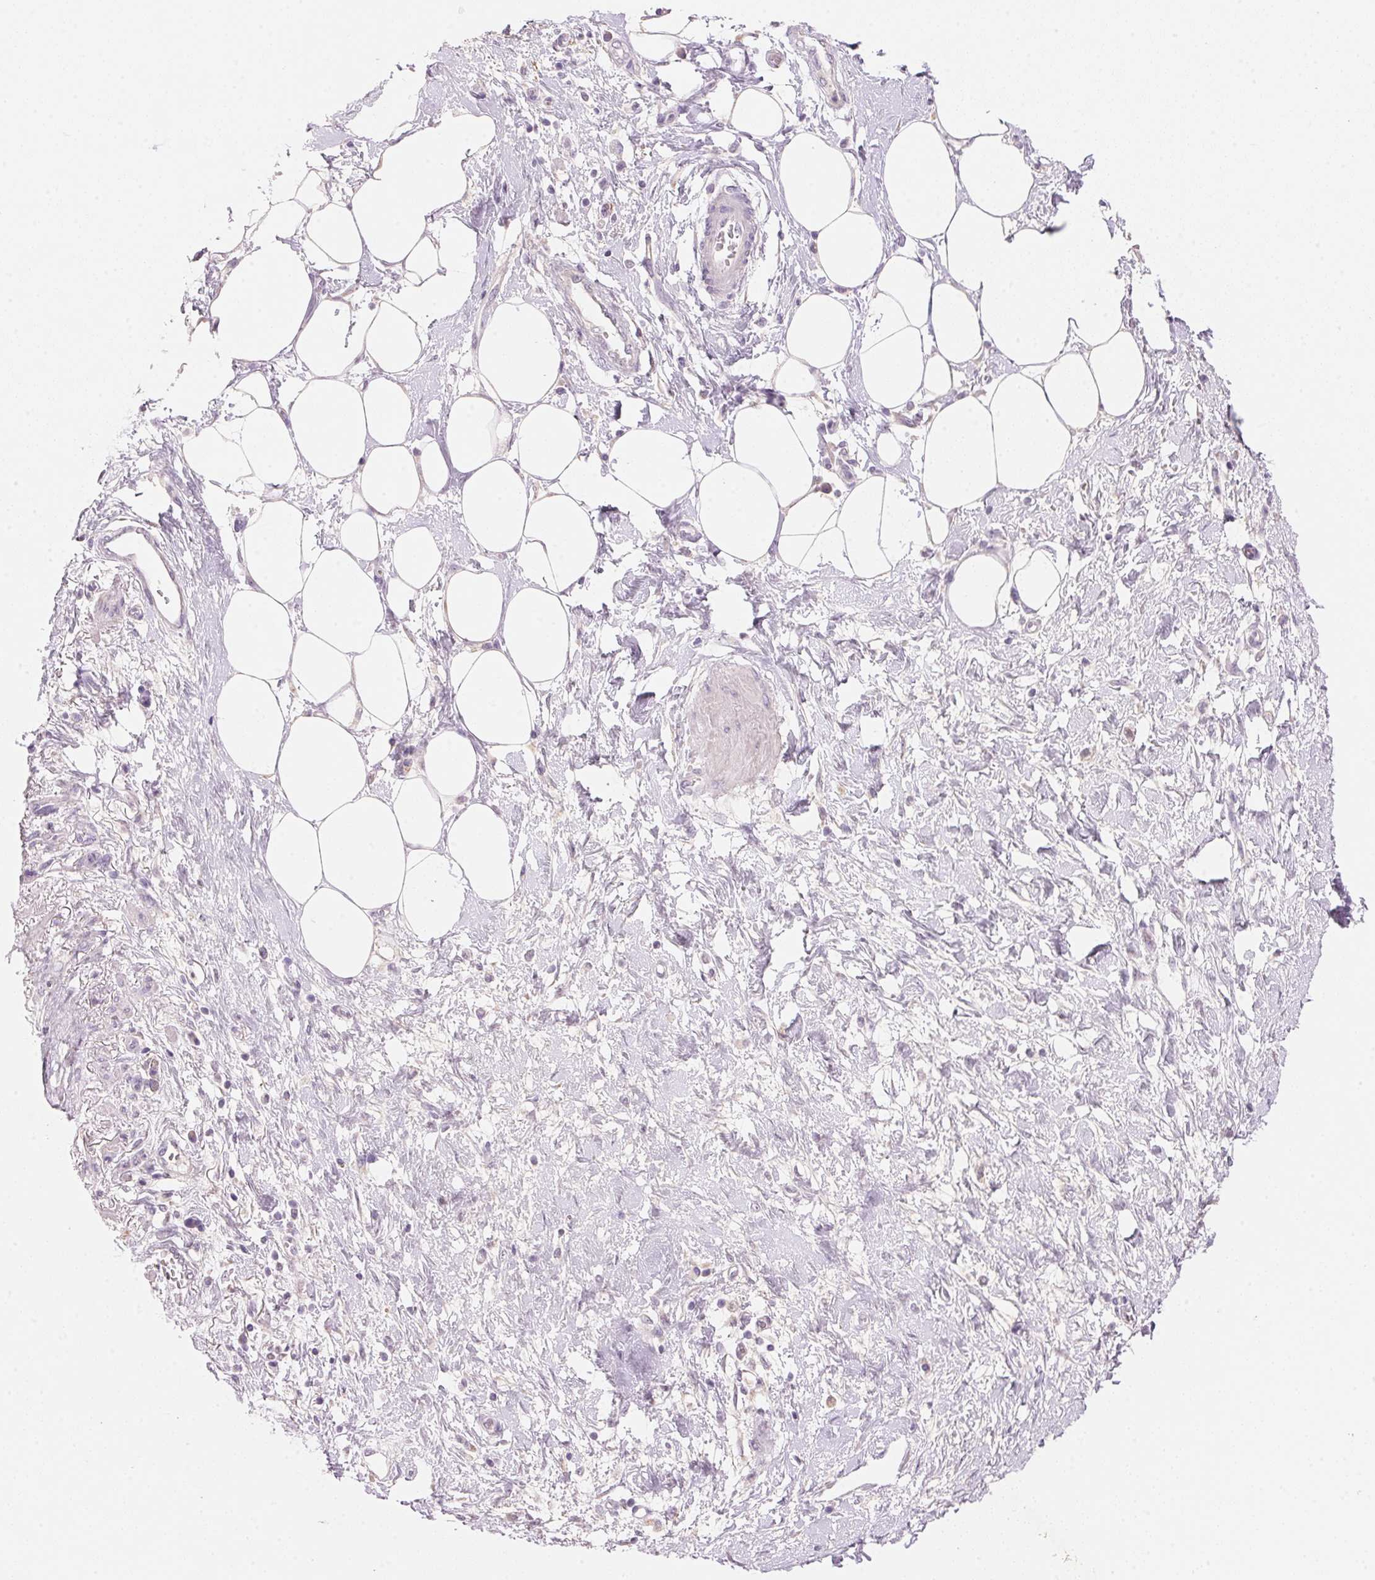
{"staining": {"intensity": "negative", "quantity": "none", "location": "none"}, "tissue": "pancreatic cancer", "cell_type": "Tumor cells", "image_type": "cancer", "snomed": [{"axis": "morphology", "description": "Adenocarcinoma, NOS"}, {"axis": "topography", "description": "Pancreas"}], "caption": "A micrograph of human pancreatic adenocarcinoma is negative for staining in tumor cells.", "gene": "CYP11B1", "patient": {"sex": "female", "age": 72}}